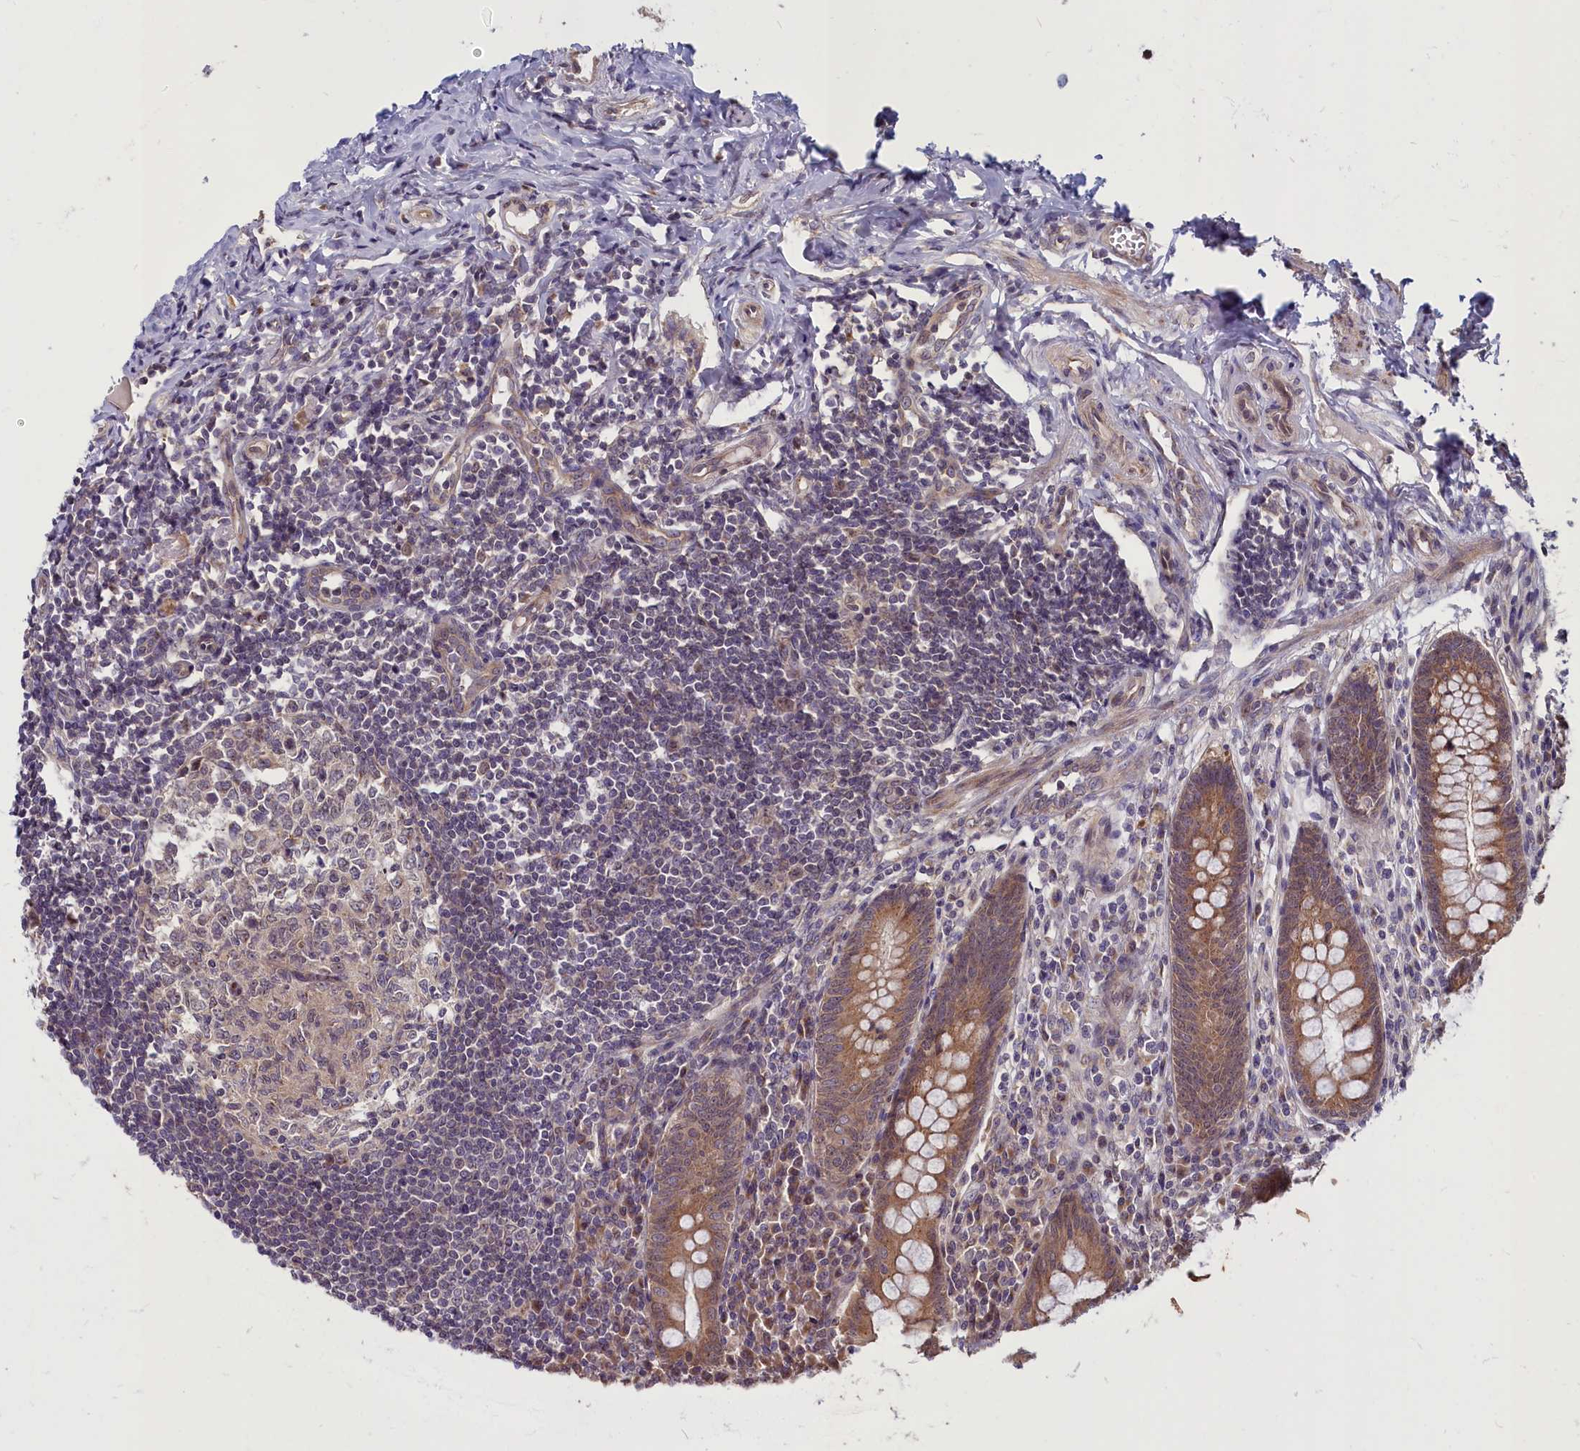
{"staining": {"intensity": "strong", "quantity": ">75%", "location": "cytoplasmic/membranous"}, "tissue": "appendix", "cell_type": "Glandular cells", "image_type": "normal", "snomed": [{"axis": "morphology", "description": "Normal tissue, NOS"}, {"axis": "topography", "description": "Appendix"}], "caption": "Immunohistochemistry (IHC) histopathology image of normal human appendix stained for a protein (brown), which shows high levels of strong cytoplasmic/membranous expression in about >75% of glandular cells.", "gene": "ENSG00000274944", "patient": {"sex": "female", "age": 33}}